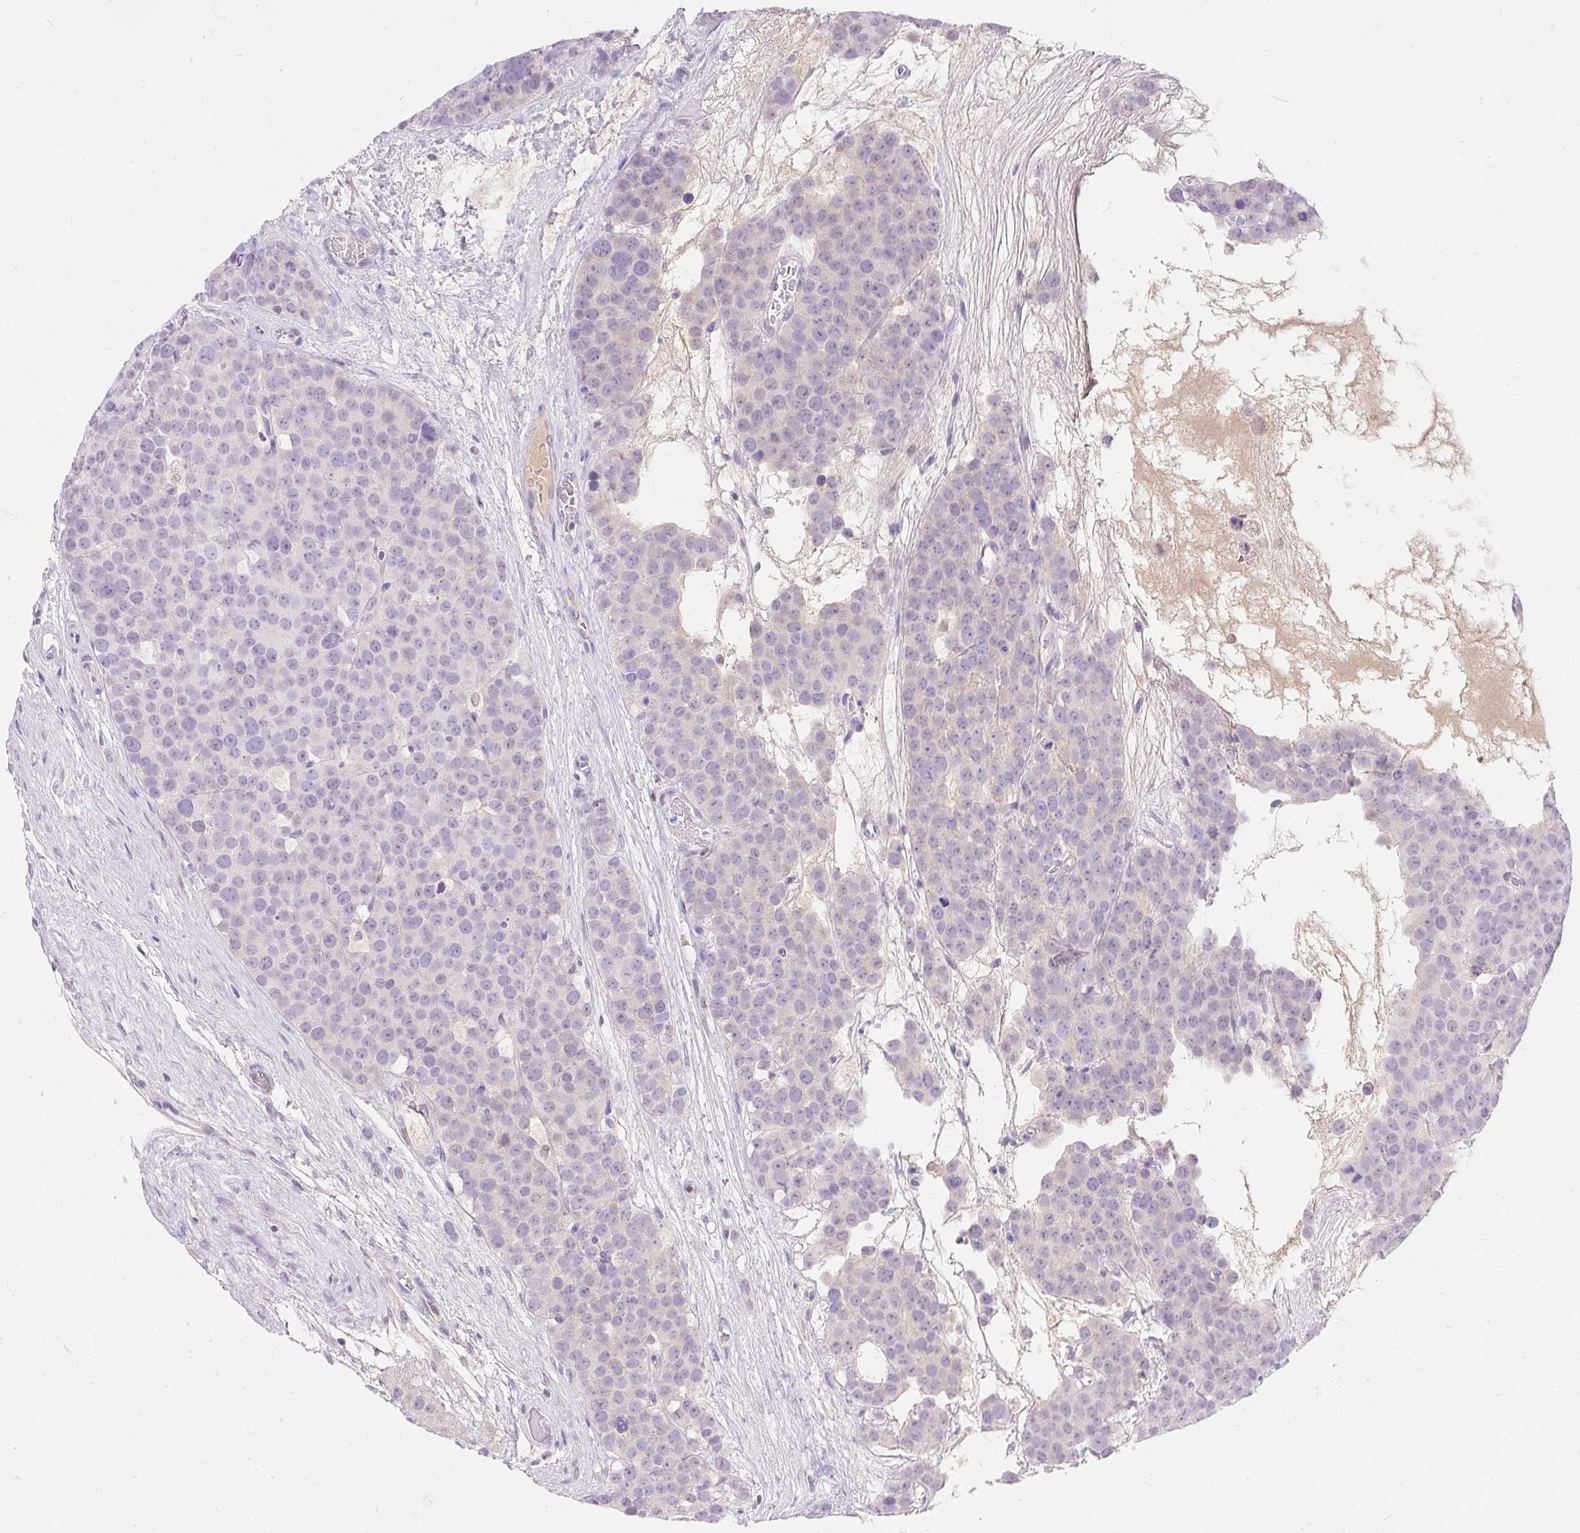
{"staining": {"intensity": "negative", "quantity": "none", "location": "none"}, "tissue": "testis cancer", "cell_type": "Tumor cells", "image_type": "cancer", "snomed": [{"axis": "morphology", "description": "Seminoma, NOS"}, {"axis": "topography", "description": "Testis"}], "caption": "Tumor cells show no significant staining in testis cancer.", "gene": "TMEM150C", "patient": {"sex": "male", "age": 71}}